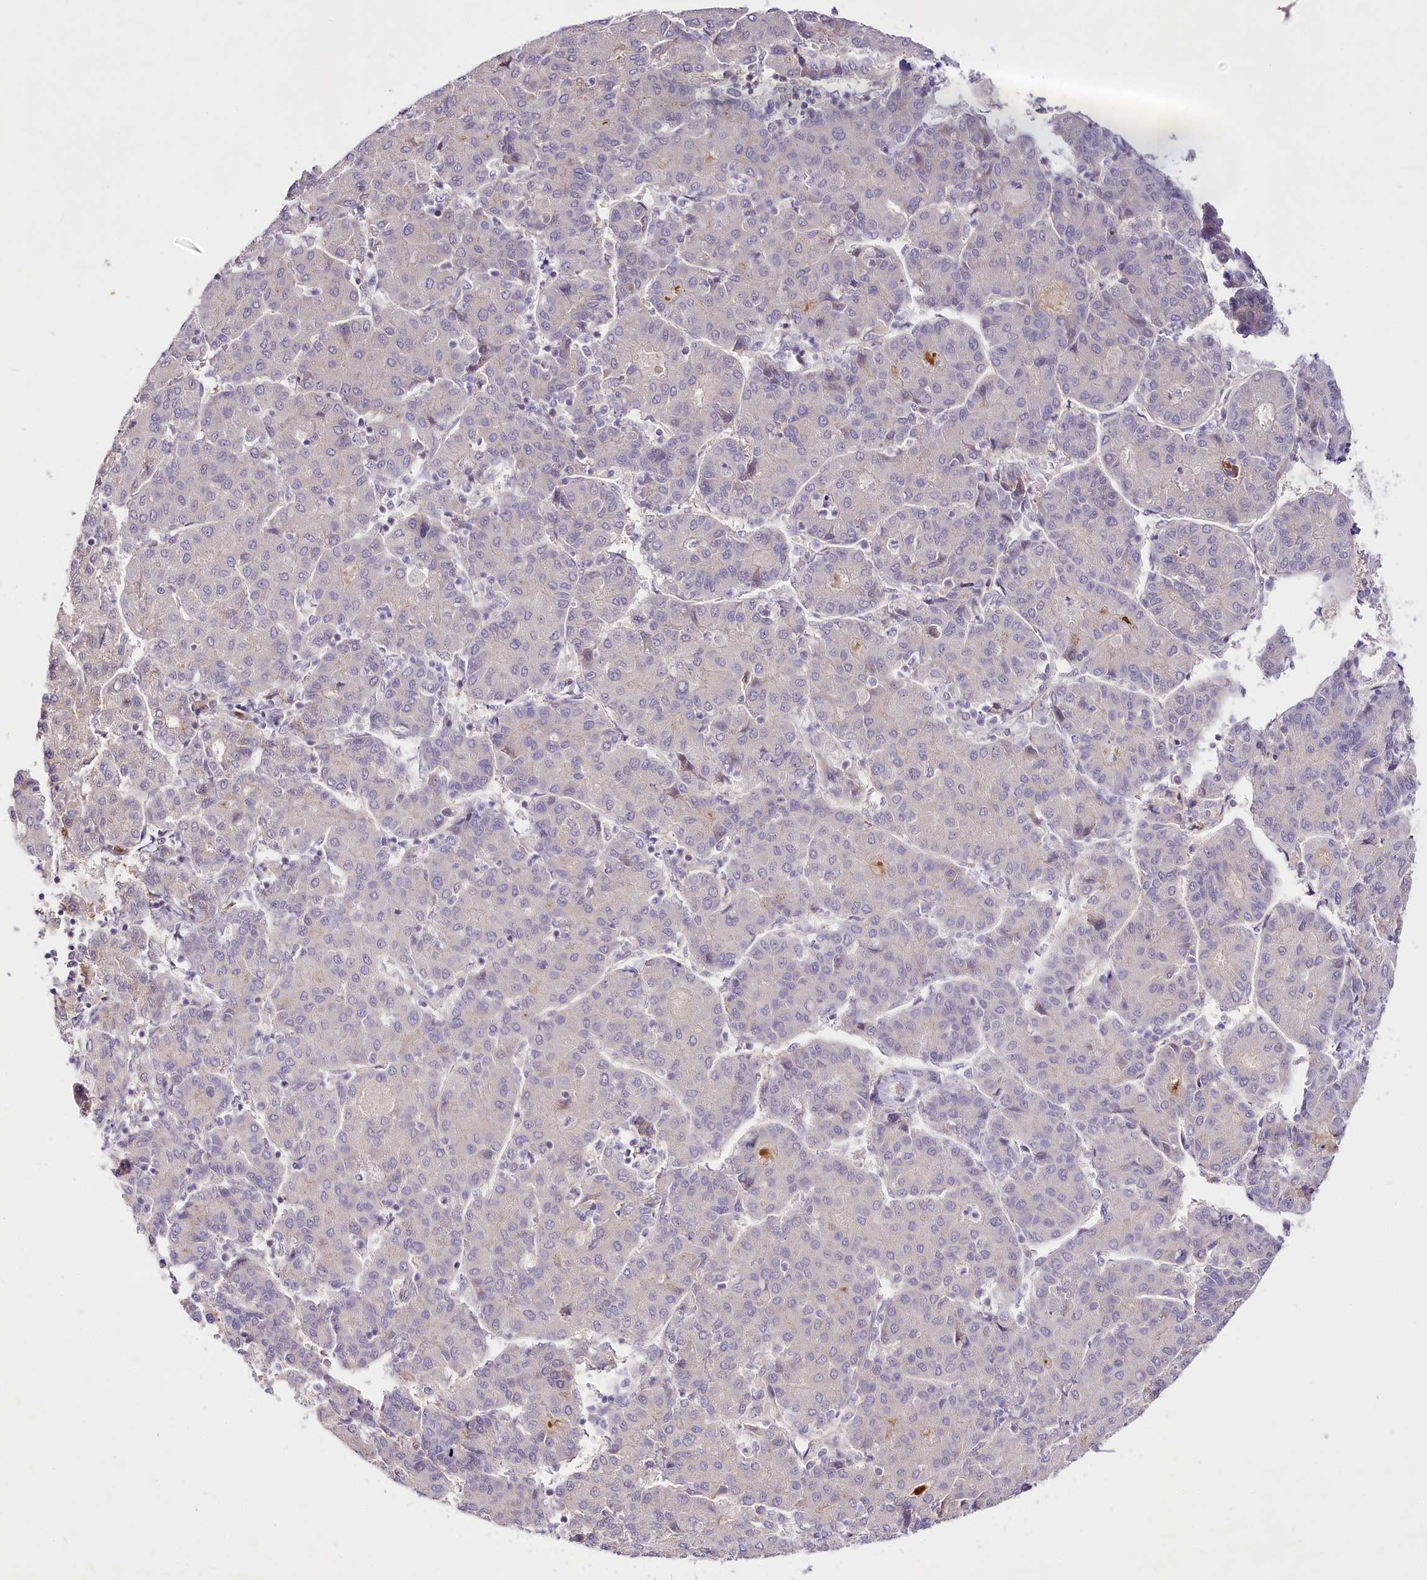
{"staining": {"intensity": "negative", "quantity": "none", "location": "none"}, "tissue": "liver cancer", "cell_type": "Tumor cells", "image_type": "cancer", "snomed": [{"axis": "morphology", "description": "Carcinoma, Hepatocellular, NOS"}, {"axis": "topography", "description": "Liver"}], "caption": "Immunohistochemistry (IHC) photomicrograph of hepatocellular carcinoma (liver) stained for a protein (brown), which demonstrates no positivity in tumor cells.", "gene": "VWA5A", "patient": {"sex": "male", "age": 65}}